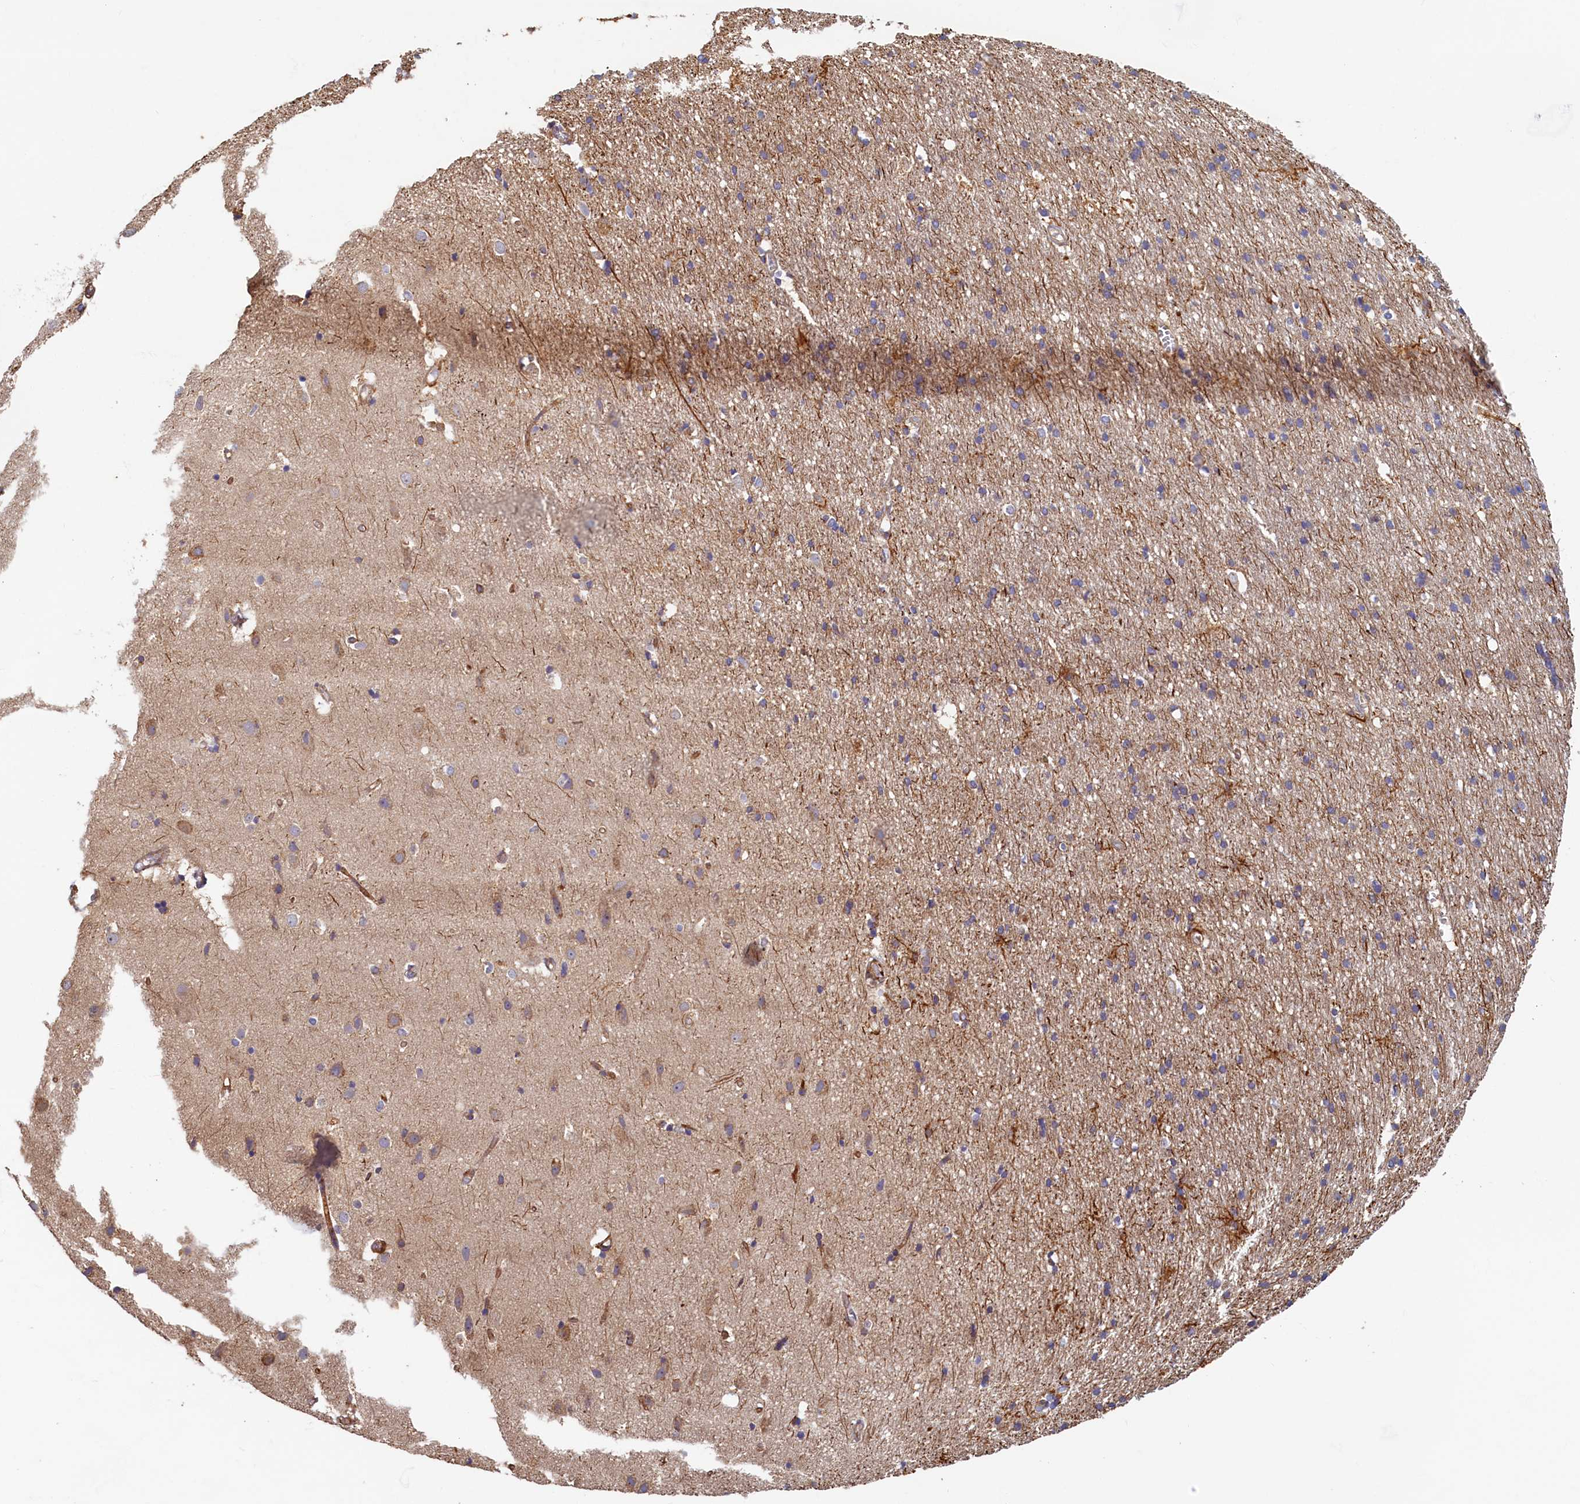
{"staining": {"intensity": "moderate", "quantity": "25%-75%", "location": "cytoplasmic/membranous"}, "tissue": "cerebral cortex", "cell_type": "Endothelial cells", "image_type": "normal", "snomed": [{"axis": "morphology", "description": "Normal tissue, NOS"}, {"axis": "topography", "description": "Cerebral cortex"}], "caption": "Immunohistochemistry (IHC) of normal human cerebral cortex exhibits medium levels of moderate cytoplasmic/membranous expression in approximately 25%-75% of endothelial cells.", "gene": "LRRC57", "patient": {"sex": "male", "age": 54}}